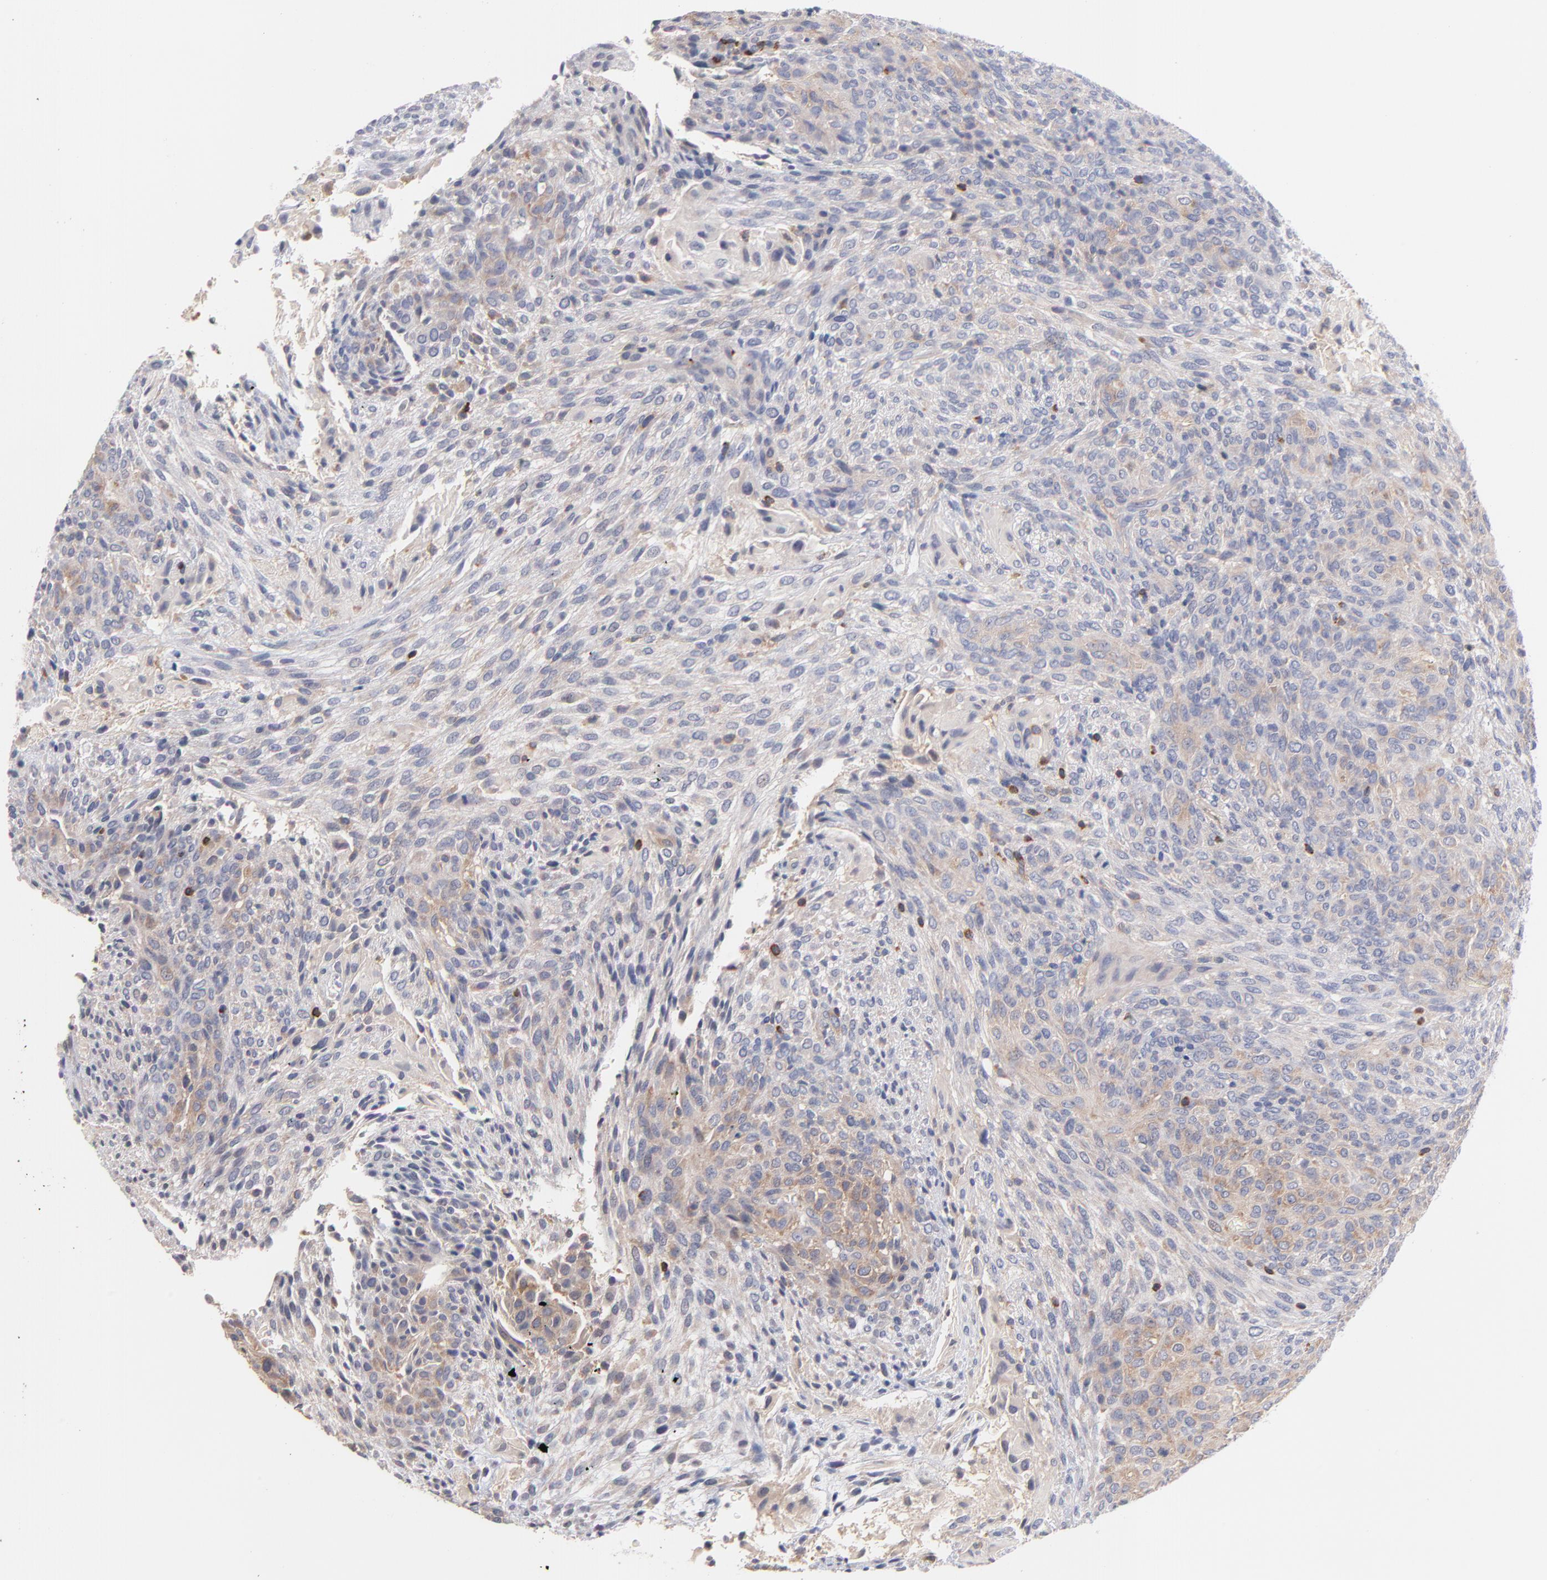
{"staining": {"intensity": "weak", "quantity": "<25%", "location": "cytoplasmic/membranous"}, "tissue": "glioma", "cell_type": "Tumor cells", "image_type": "cancer", "snomed": [{"axis": "morphology", "description": "Glioma, malignant, High grade"}, {"axis": "topography", "description": "Cerebral cortex"}], "caption": "Immunohistochemistry micrograph of neoplastic tissue: malignant glioma (high-grade) stained with DAB exhibits no significant protein positivity in tumor cells.", "gene": "KREMEN2", "patient": {"sex": "female", "age": 55}}